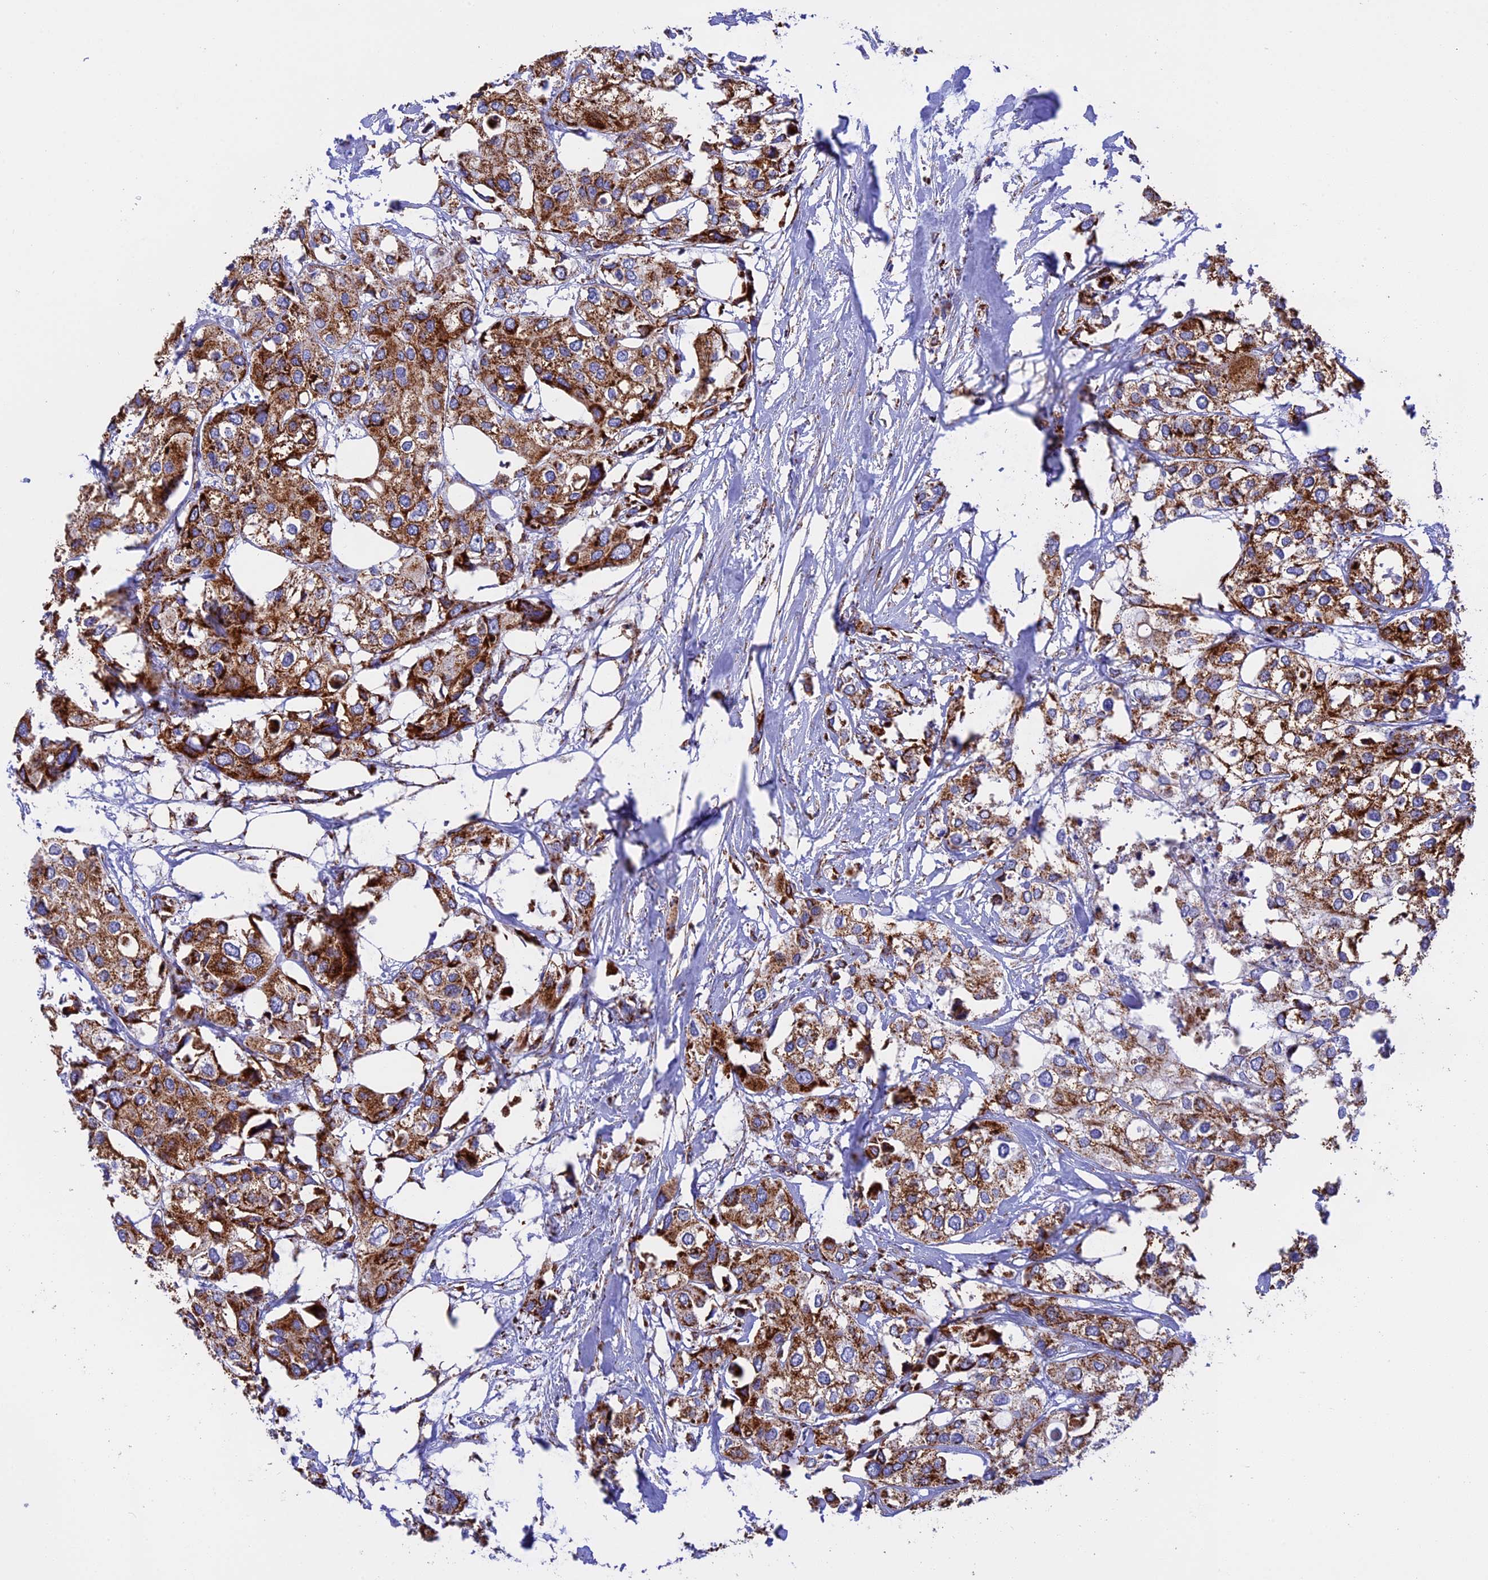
{"staining": {"intensity": "strong", "quantity": ">75%", "location": "cytoplasmic/membranous"}, "tissue": "urothelial cancer", "cell_type": "Tumor cells", "image_type": "cancer", "snomed": [{"axis": "morphology", "description": "Urothelial carcinoma, High grade"}, {"axis": "topography", "description": "Urinary bladder"}], "caption": "Immunohistochemical staining of high-grade urothelial carcinoma exhibits high levels of strong cytoplasmic/membranous protein positivity in about >75% of tumor cells. The protein is shown in brown color, while the nuclei are stained blue.", "gene": "UQCRB", "patient": {"sex": "male", "age": 64}}